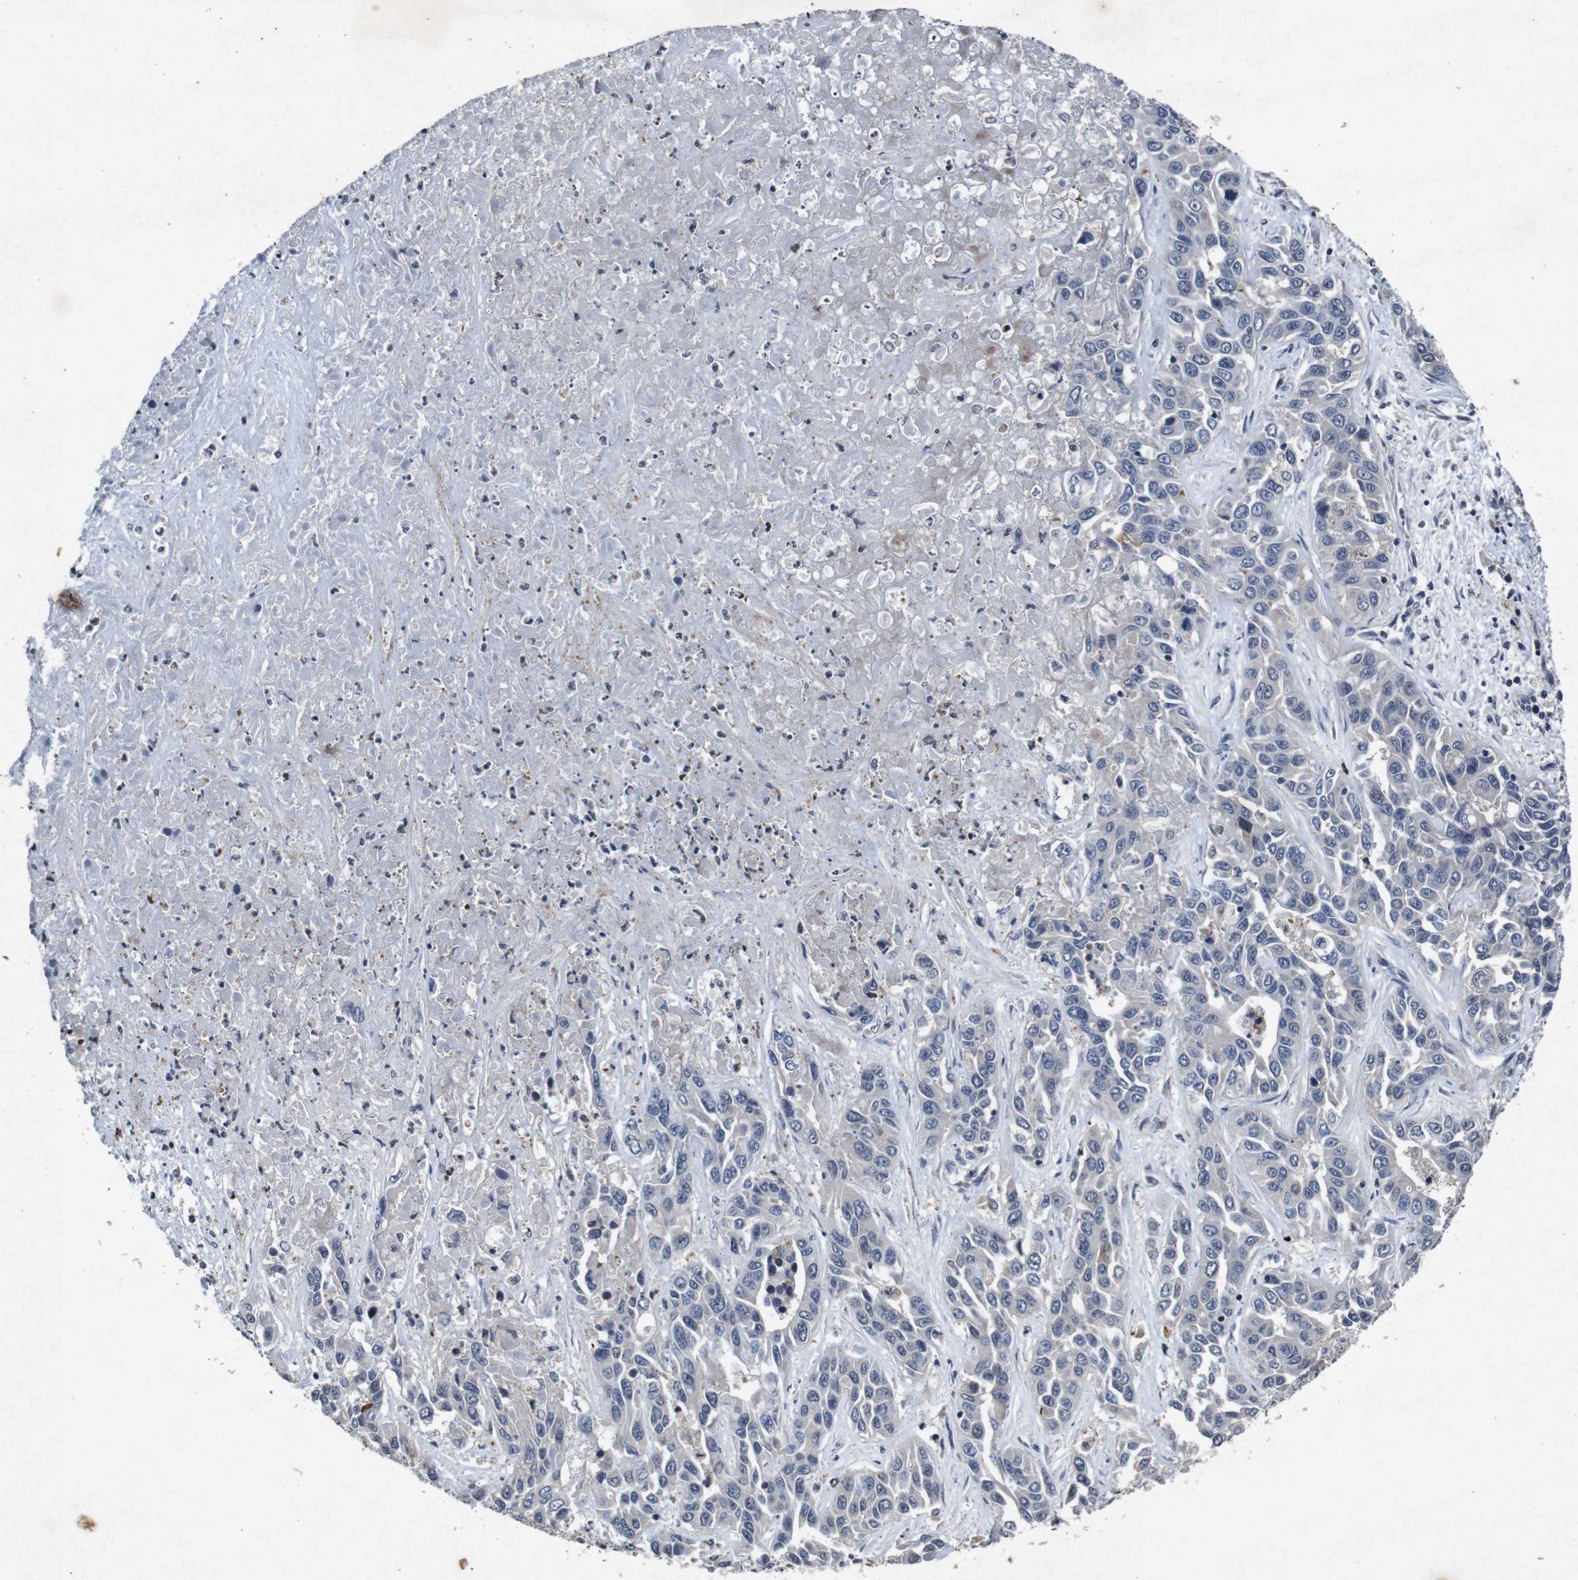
{"staining": {"intensity": "negative", "quantity": "none", "location": "none"}, "tissue": "liver cancer", "cell_type": "Tumor cells", "image_type": "cancer", "snomed": [{"axis": "morphology", "description": "Cholangiocarcinoma"}, {"axis": "topography", "description": "Liver"}], "caption": "DAB immunohistochemical staining of human liver cancer demonstrates no significant expression in tumor cells.", "gene": "AKT3", "patient": {"sex": "female", "age": 52}}